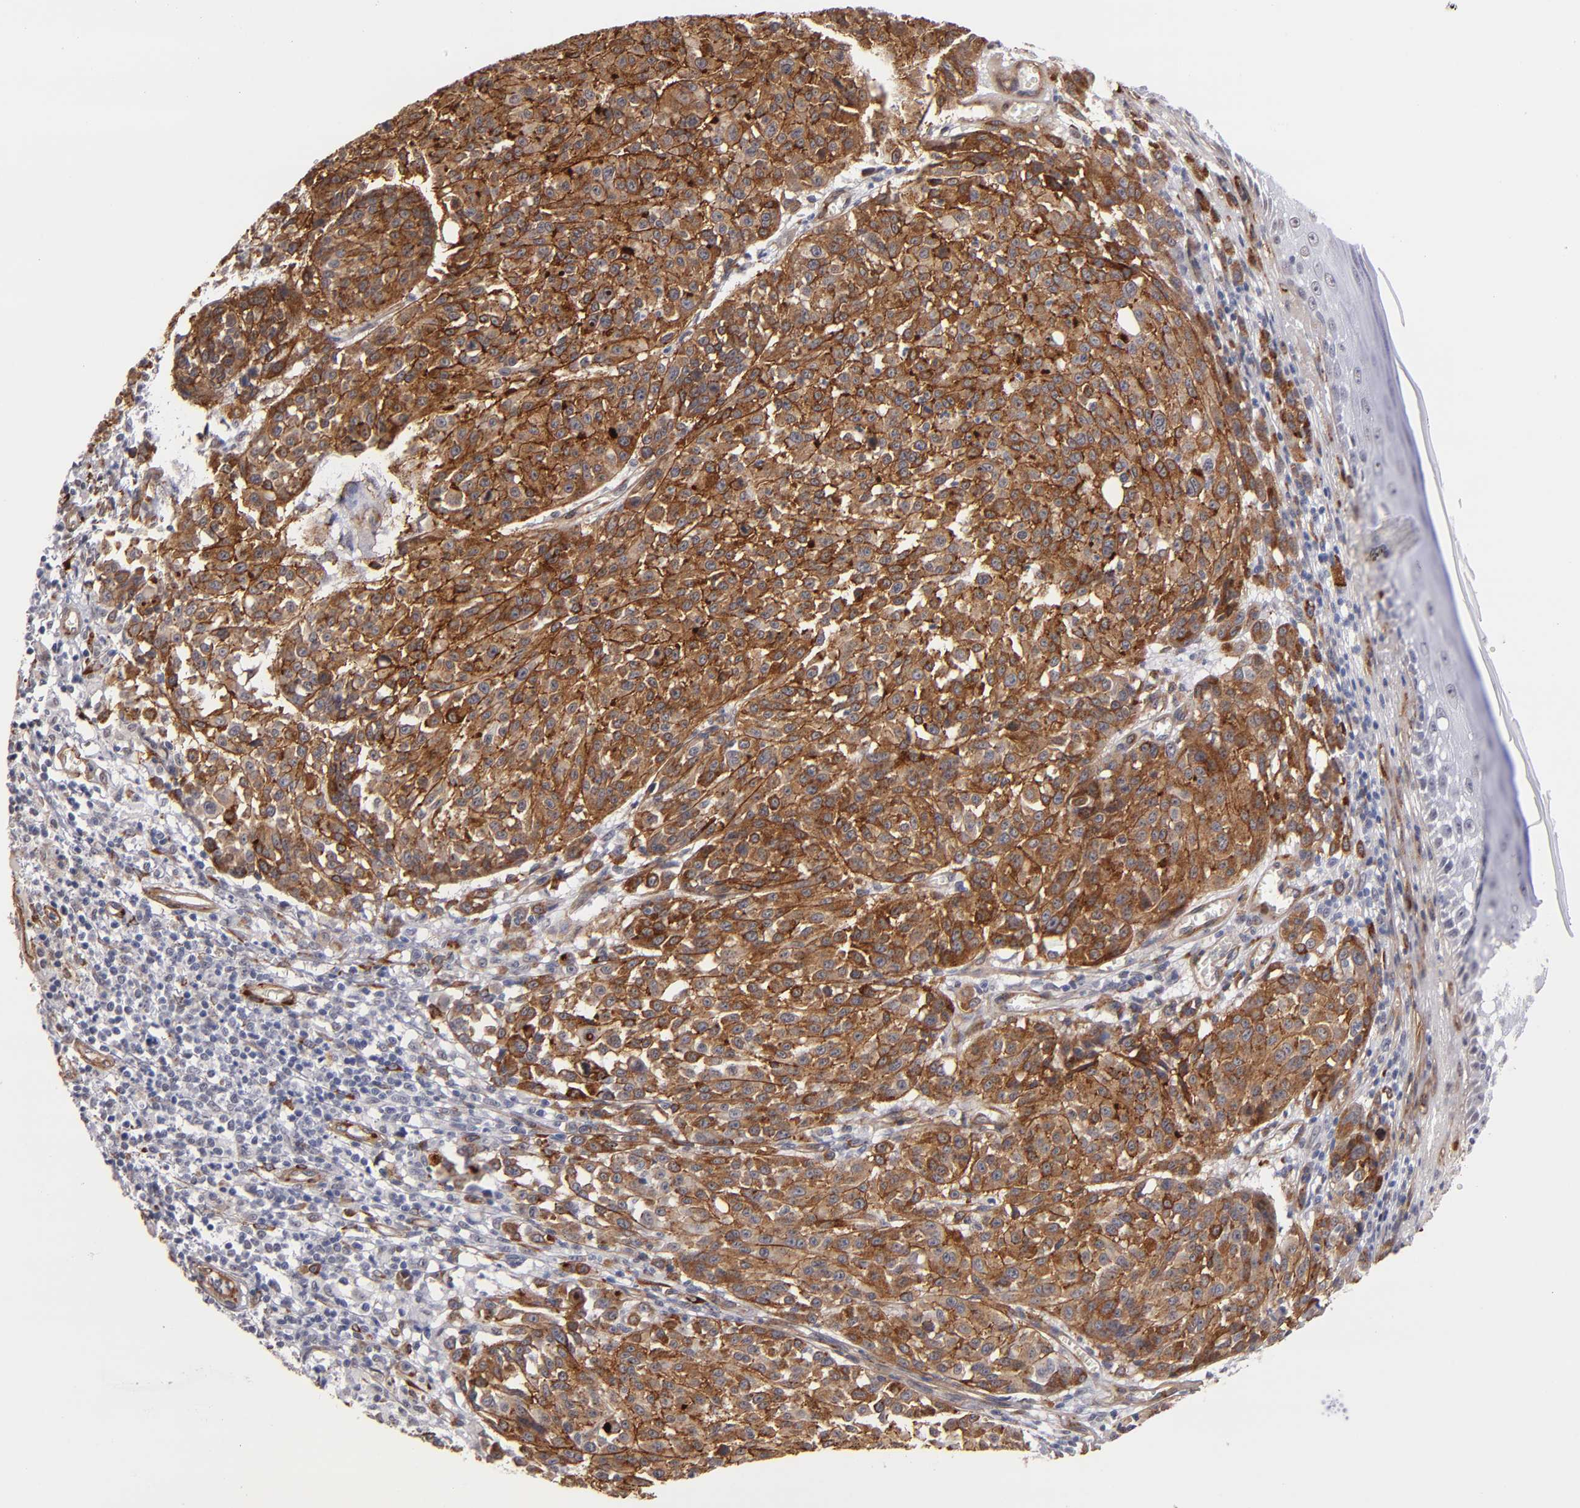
{"staining": {"intensity": "strong", "quantity": ">75%", "location": "cytoplasmic/membranous"}, "tissue": "melanoma", "cell_type": "Tumor cells", "image_type": "cancer", "snomed": [{"axis": "morphology", "description": "Malignant melanoma, NOS"}, {"axis": "topography", "description": "Skin"}], "caption": "Human melanoma stained for a protein (brown) demonstrates strong cytoplasmic/membranous positive staining in approximately >75% of tumor cells.", "gene": "LAMC1", "patient": {"sex": "female", "age": 49}}